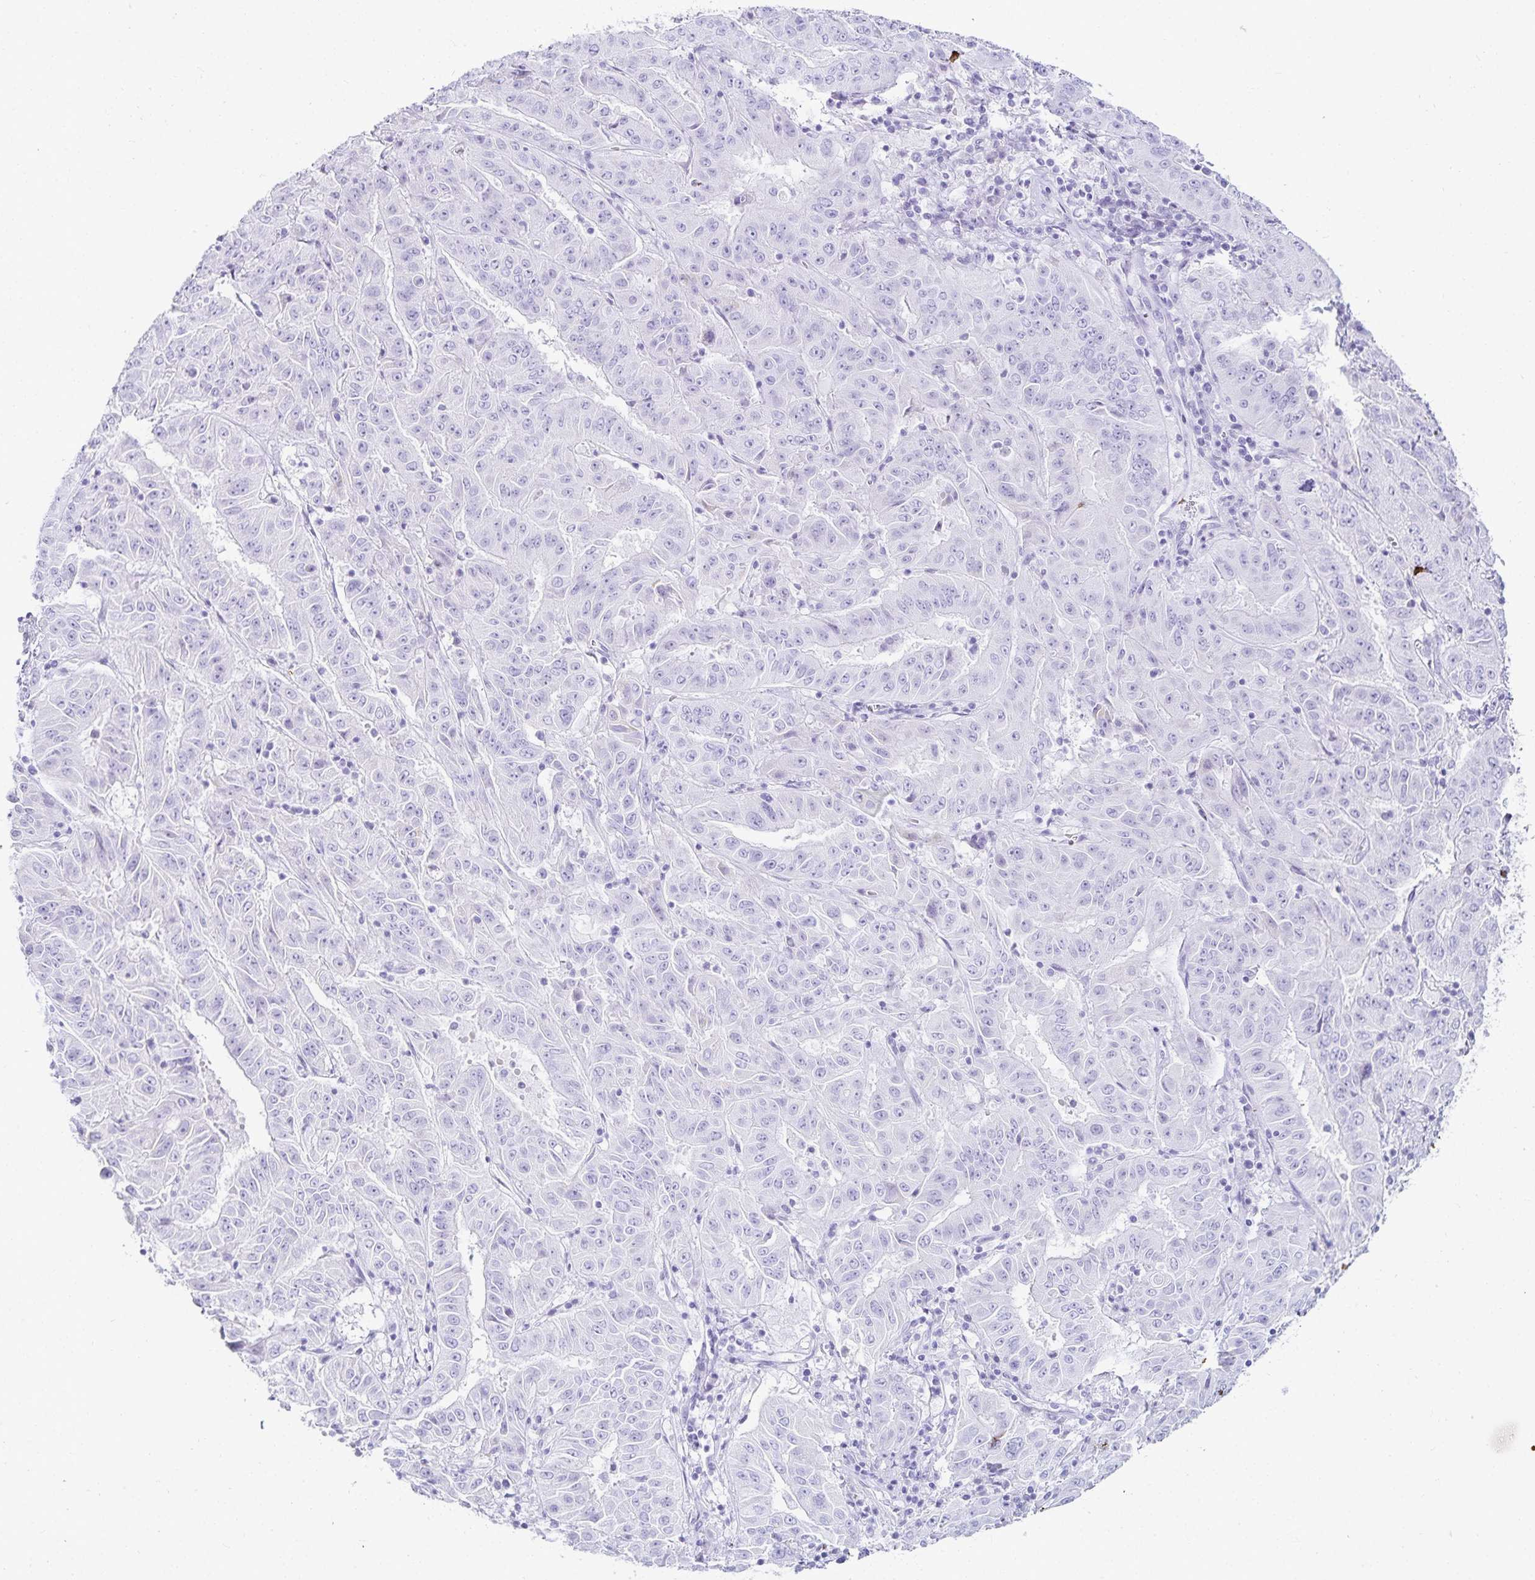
{"staining": {"intensity": "negative", "quantity": "none", "location": "none"}, "tissue": "pancreatic cancer", "cell_type": "Tumor cells", "image_type": "cancer", "snomed": [{"axis": "morphology", "description": "Adenocarcinoma, NOS"}, {"axis": "topography", "description": "Pancreas"}], "caption": "Photomicrograph shows no protein positivity in tumor cells of pancreatic cancer (adenocarcinoma) tissue.", "gene": "GP2", "patient": {"sex": "male", "age": 63}}